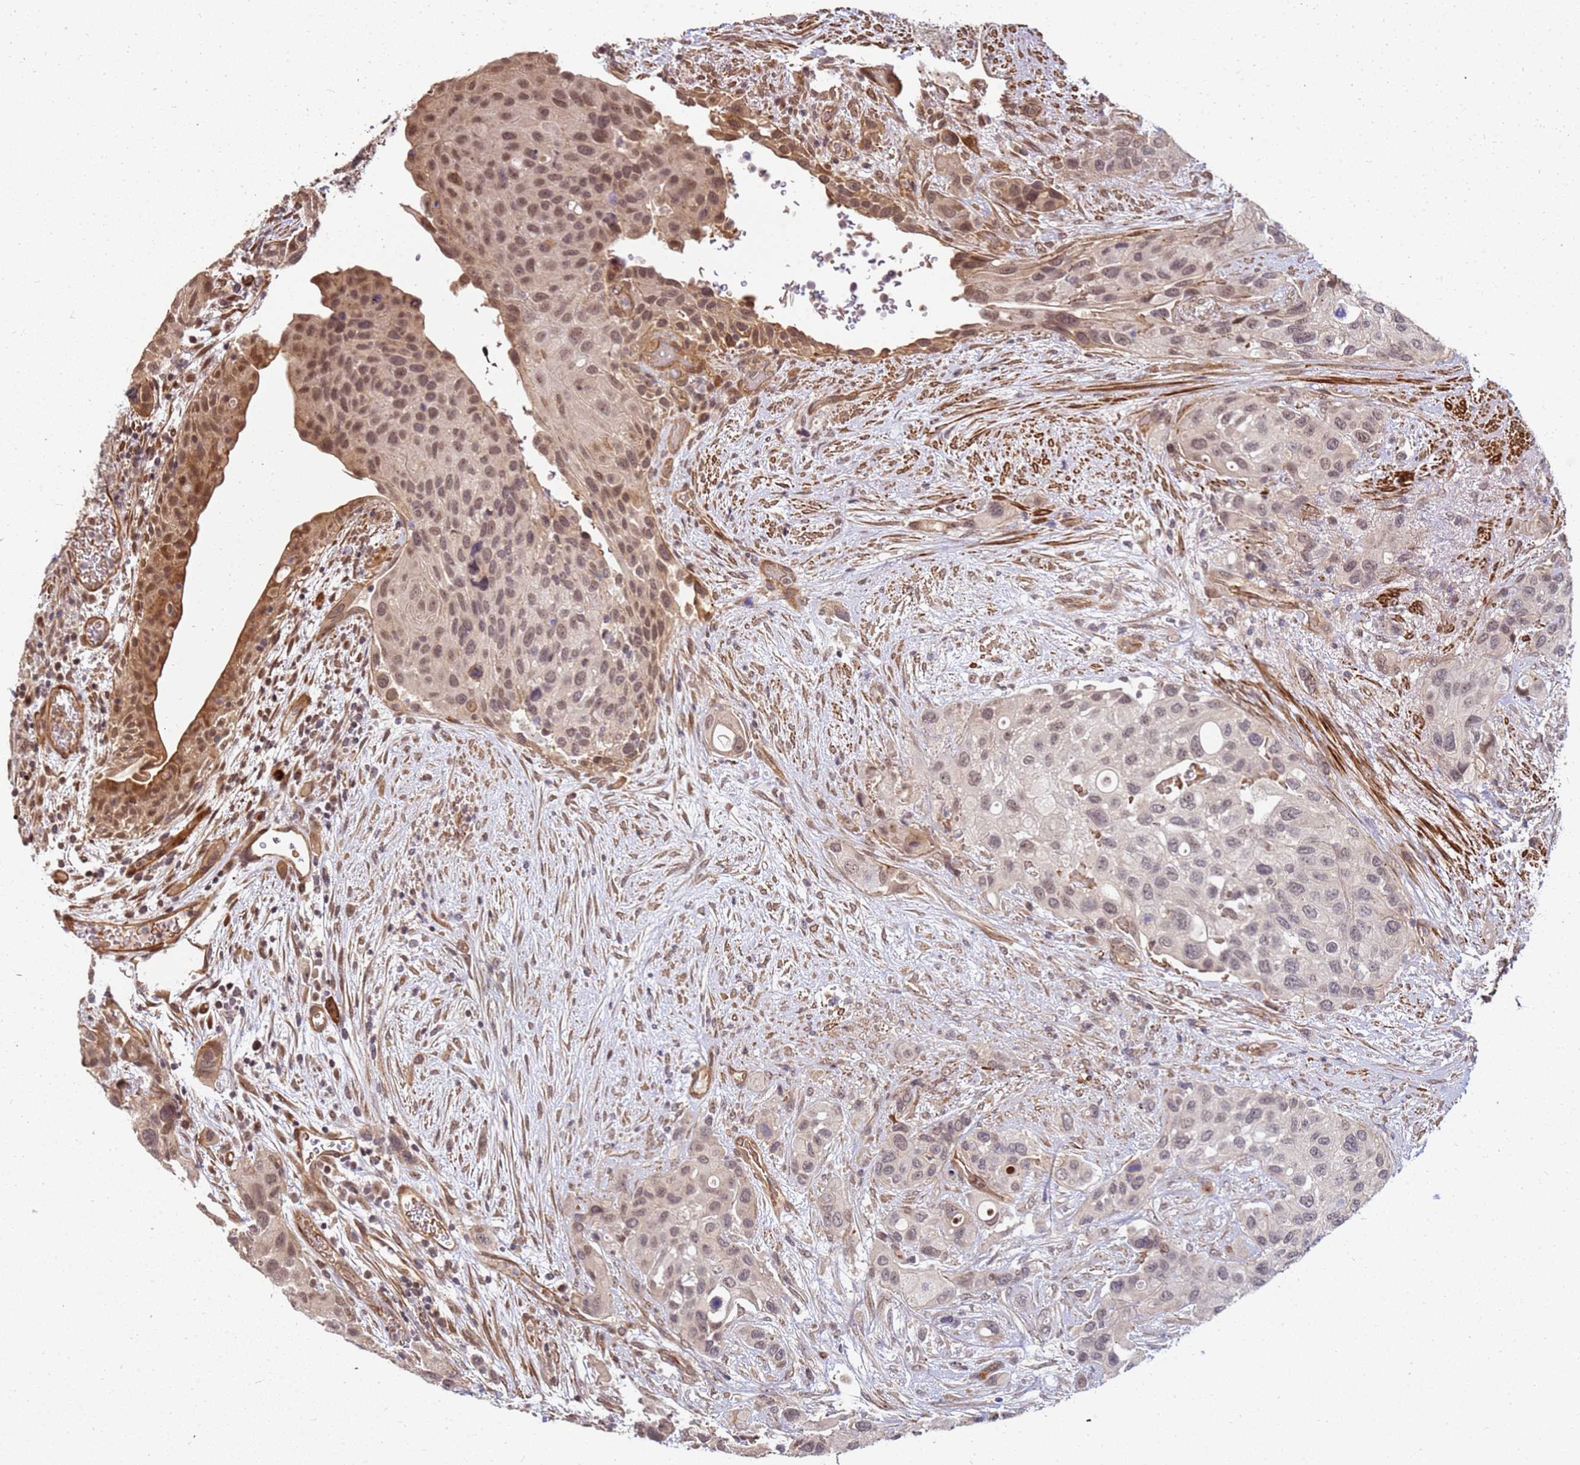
{"staining": {"intensity": "moderate", "quantity": "25%-75%", "location": "cytoplasmic/membranous,nuclear"}, "tissue": "urothelial cancer", "cell_type": "Tumor cells", "image_type": "cancer", "snomed": [{"axis": "morphology", "description": "Normal tissue, NOS"}, {"axis": "morphology", "description": "Urothelial carcinoma, High grade"}, {"axis": "topography", "description": "Vascular tissue"}, {"axis": "topography", "description": "Urinary bladder"}], "caption": "Immunohistochemistry (IHC) histopathology image of urothelial carcinoma (high-grade) stained for a protein (brown), which shows medium levels of moderate cytoplasmic/membranous and nuclear staining in about 25%-75% of tumor cells.", "gene": "ST18", "patient": {"sex": "female", "age": 56}}